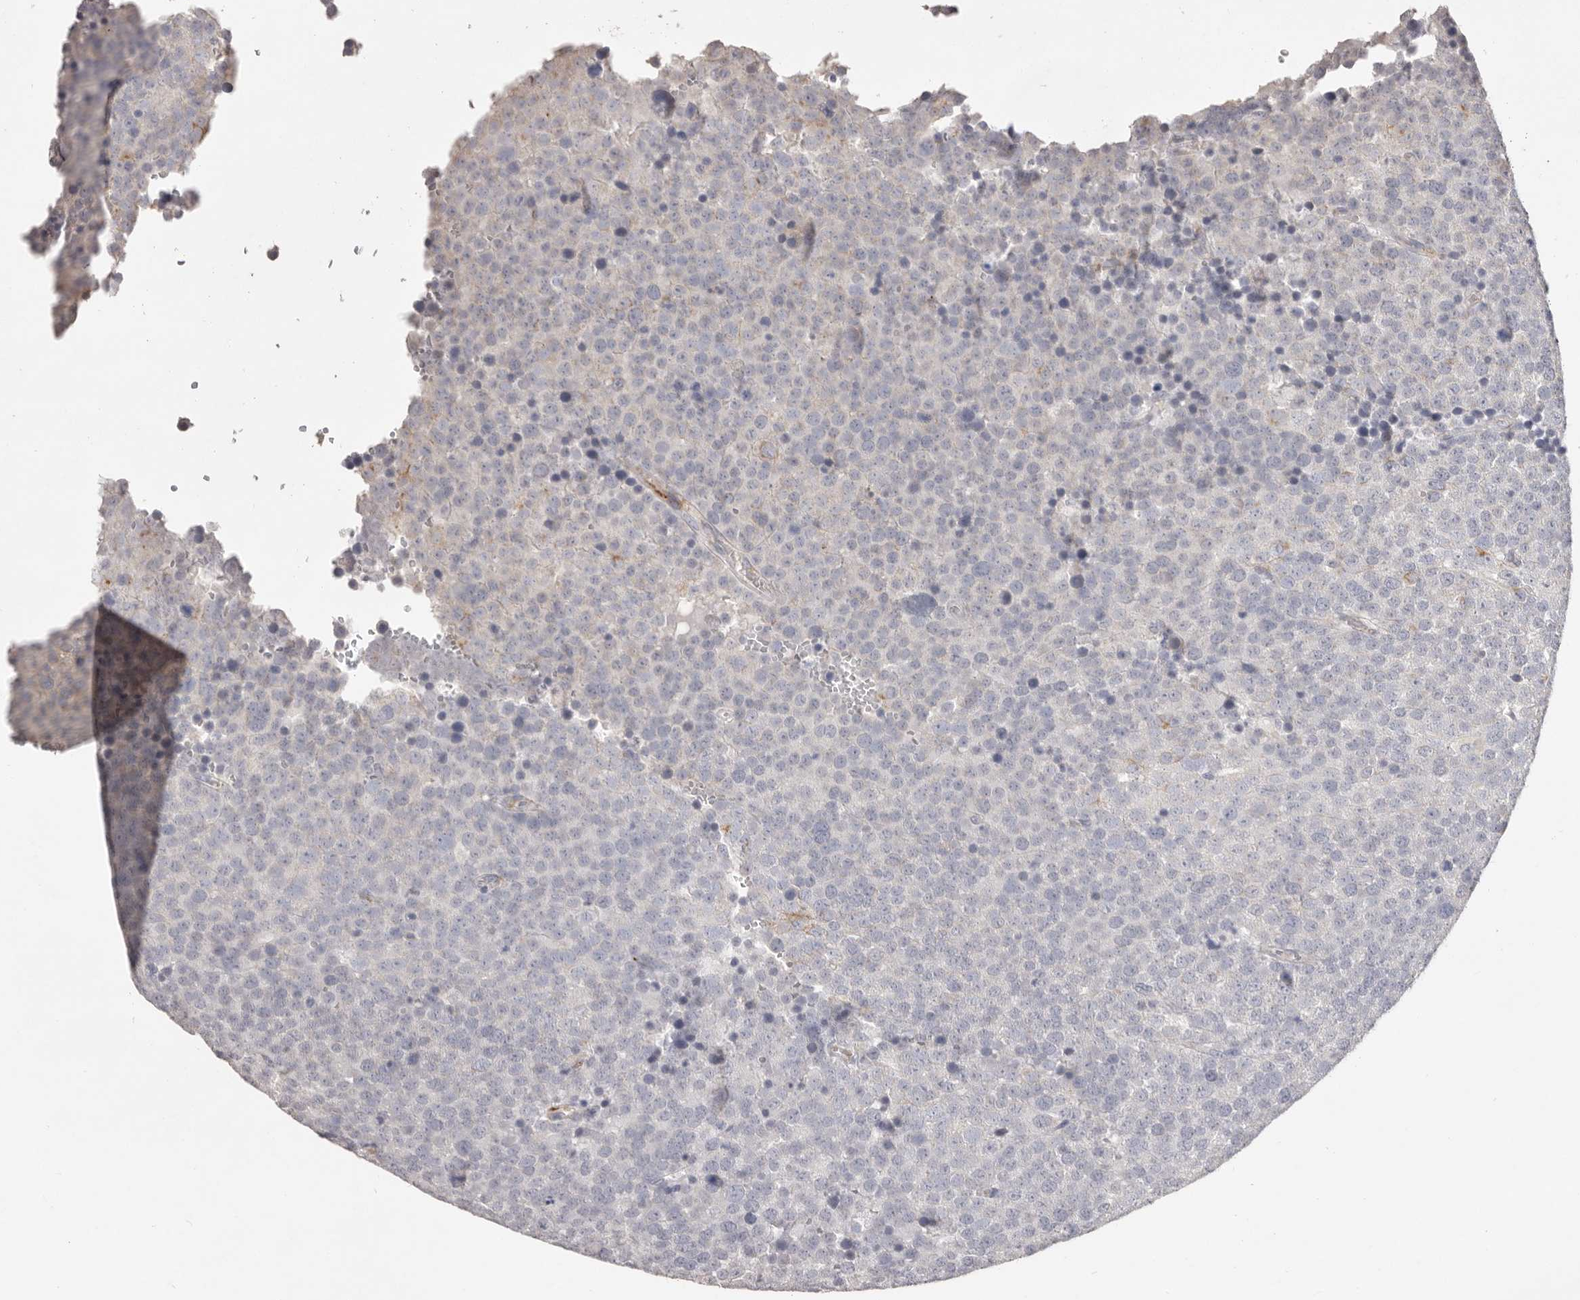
{"staining": {"intensity": "negative", "quantity": "none", "location": "none"}, "tissue": "testis cancer", "cell_type": "Tumor cells", "image_type": "cancer", "snomed": [{"axis": "morphology", "description": "Seminoma, NOS"}, {"axis": "topography", "description": "Testis"}], "caption": "Tumor cells are negative for protein expression in human seminoma (testis).", "gene": "ZYG11B", "patient": {"sex": "male", "age": 71}}